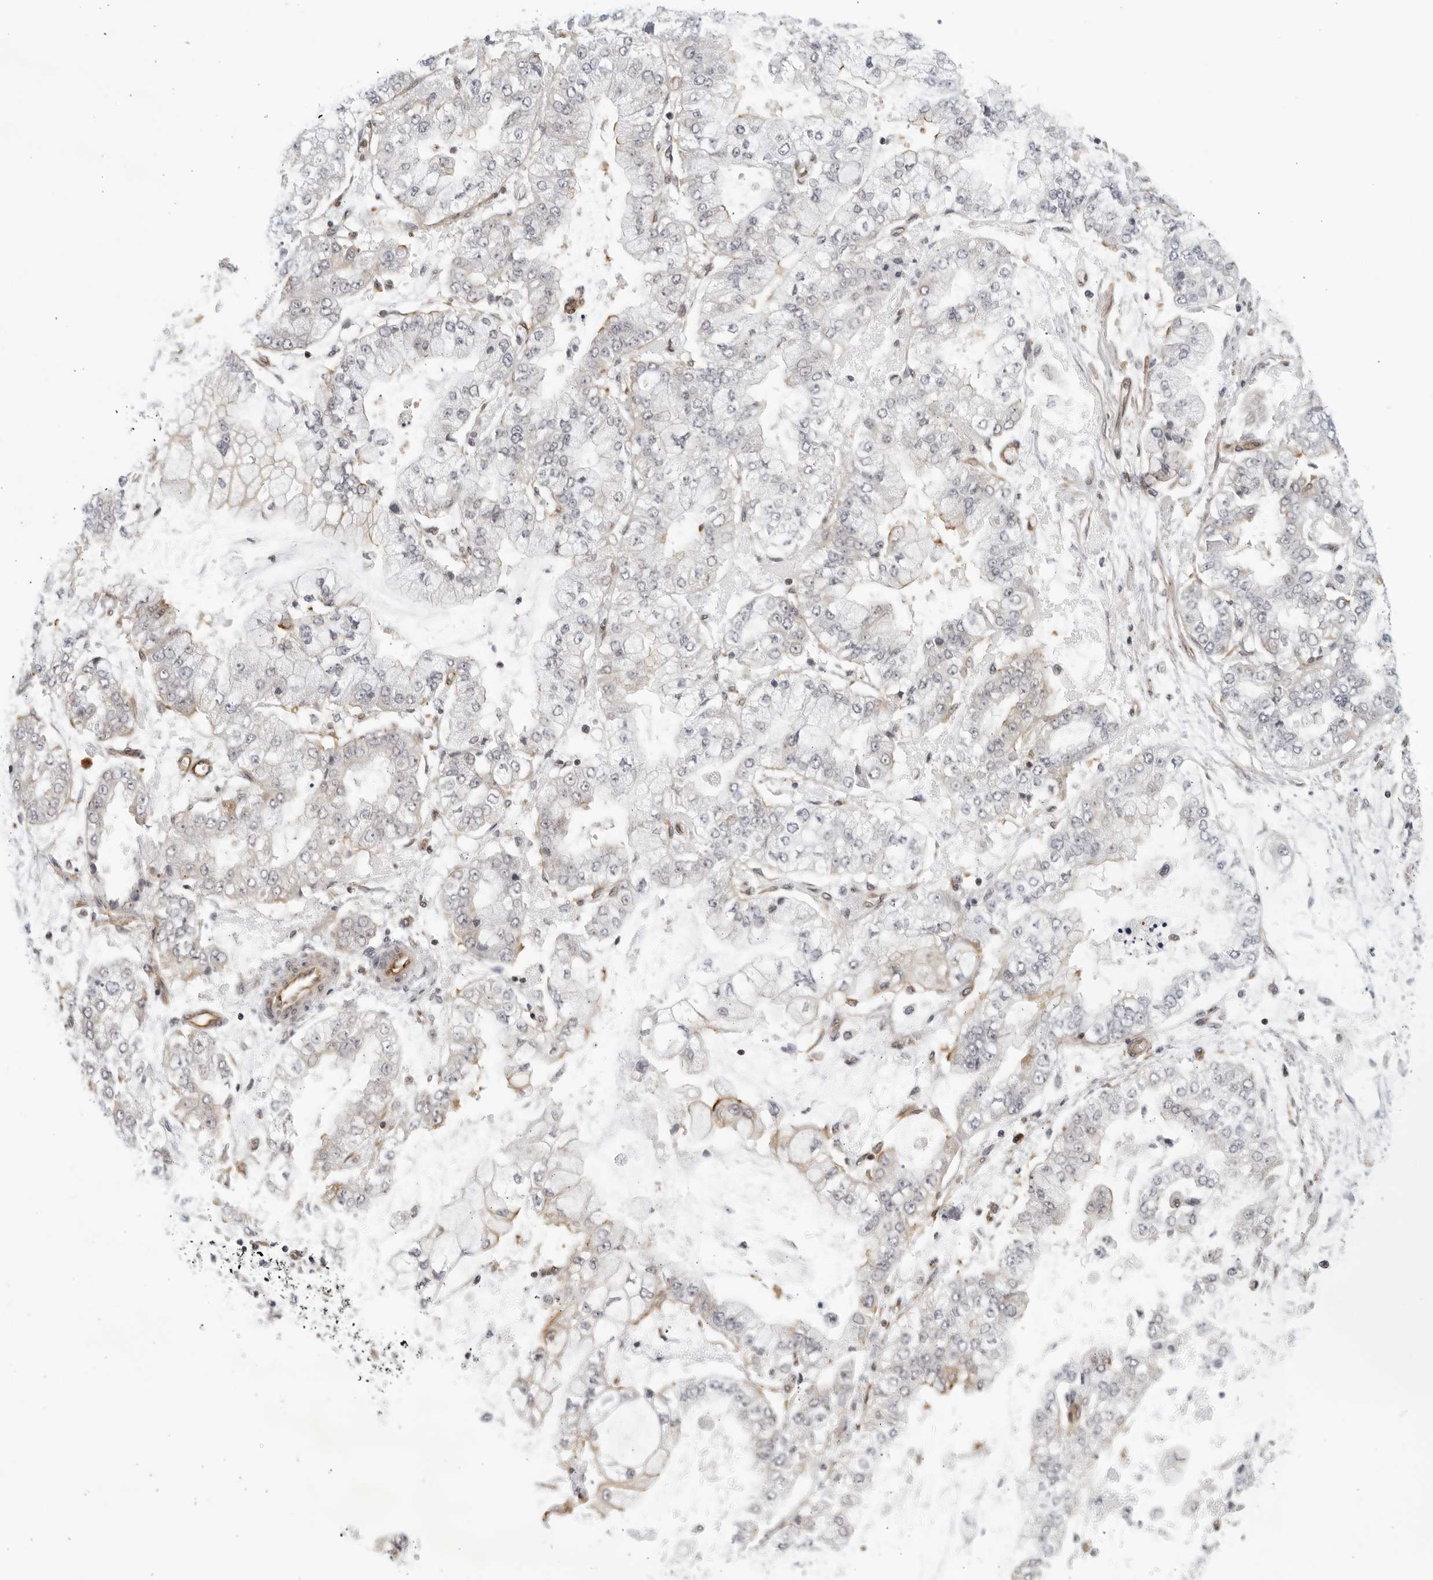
{"staining": {"intensity": "negative", "quantity": "none", "location": "none"}, "tissue": "stomach cancer", "cell_type": "Tumor cells", "image_type": "cancer", "snomed": [{"axis": "morphology", "description": "Adenocarcinoma, NOS"}, {"axis": "topography", "description": "Stomach"}], "caption": "High magnification brightfield microscopy of adenocarcinoma (stomach) stained with DAB (brown) and counterstained with hematoxylin (blue): tumor cells show no significant positivity.", "gene": "SERTAD4", "patient": {"sex": "male", "age": 76}}